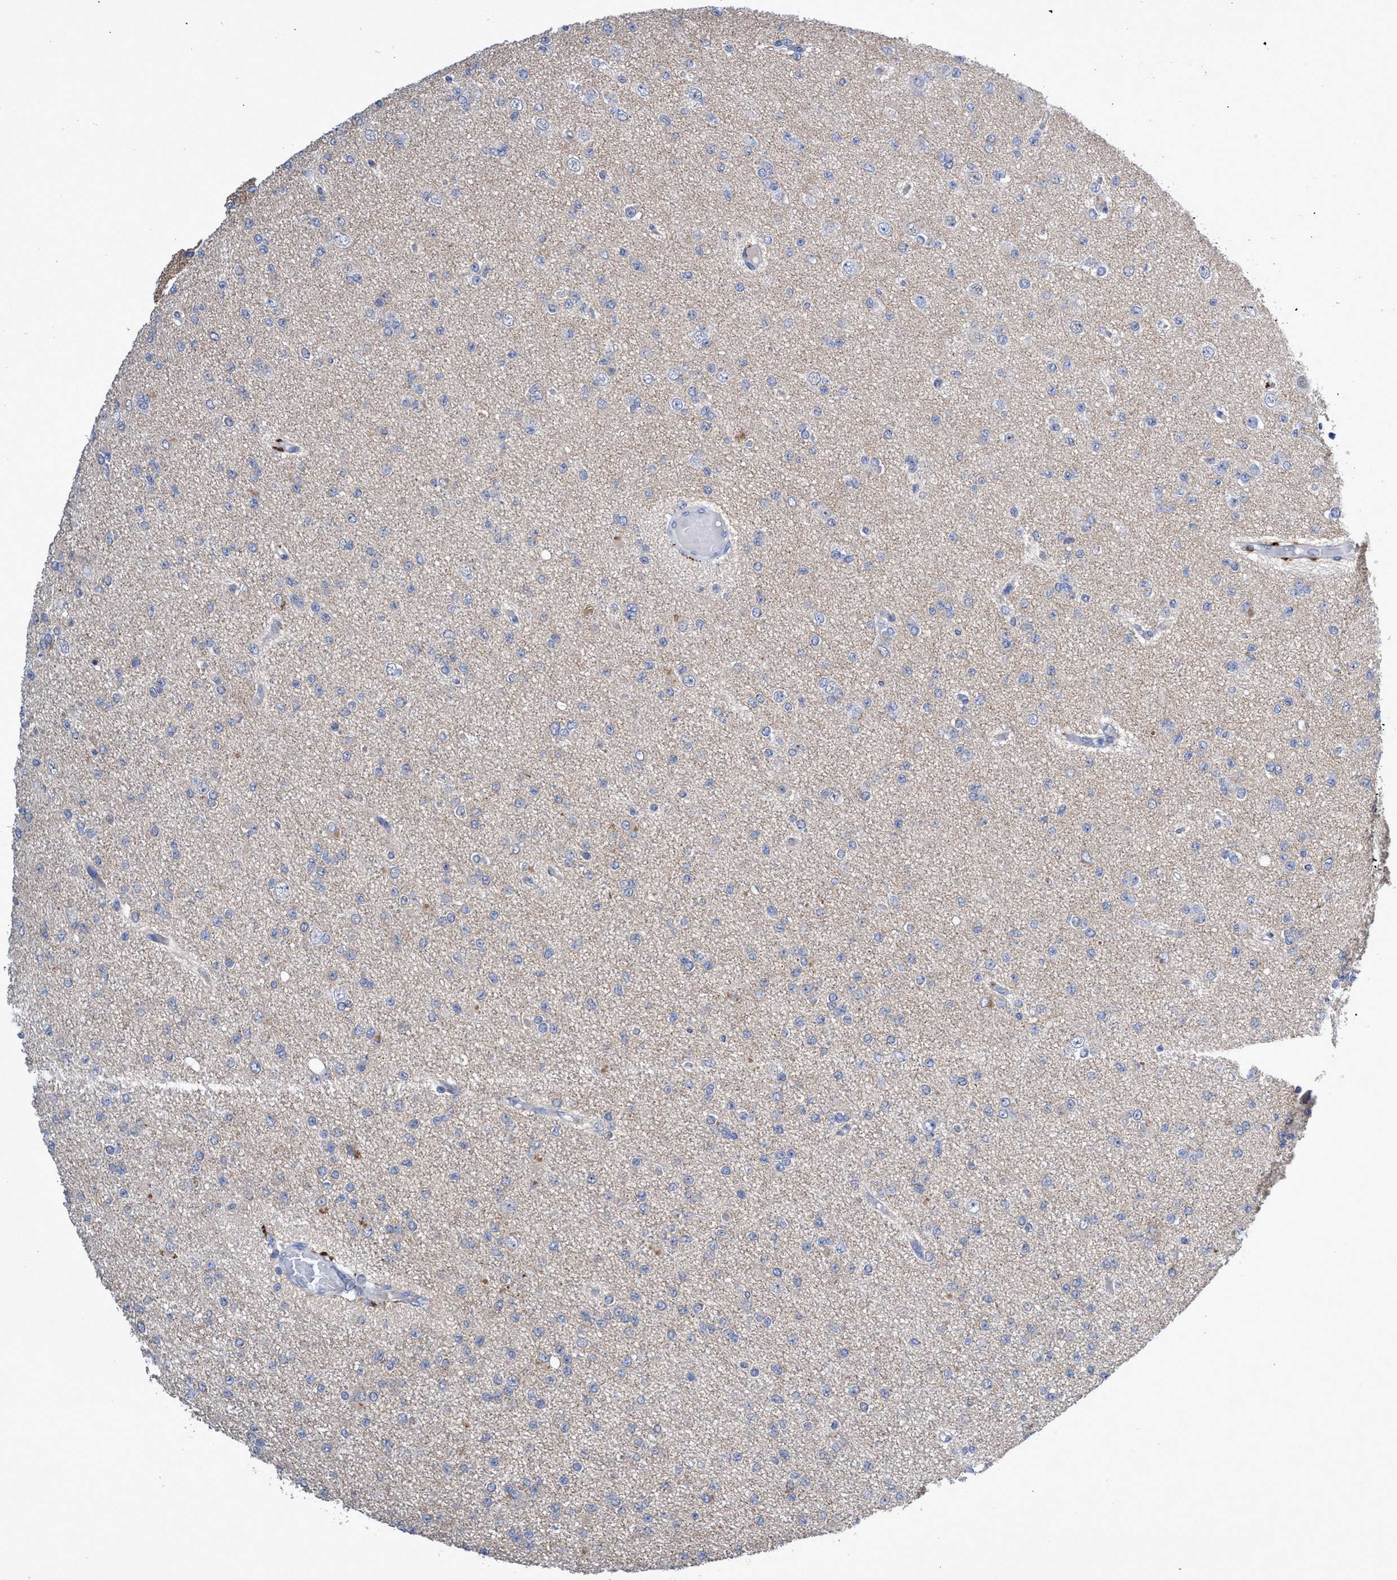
{"staining": {"intensity": "negative", "quantity": "none", "location": "none"}, "tissue": "glioma", "cell_type": "Tumor cells", "image_type": "cancer", "snomed": [{"axis": "morphology", "description": "Glioma, malignant, Low grade"}, {"axis": "topography", "description": "Brain"}], "caption": "The histopathology image demonstrates no significant expression in tumor cells of malignant low-grade glioma.", "gene": "SVEP1", "patient": {"sex": "female", "age": 22}}